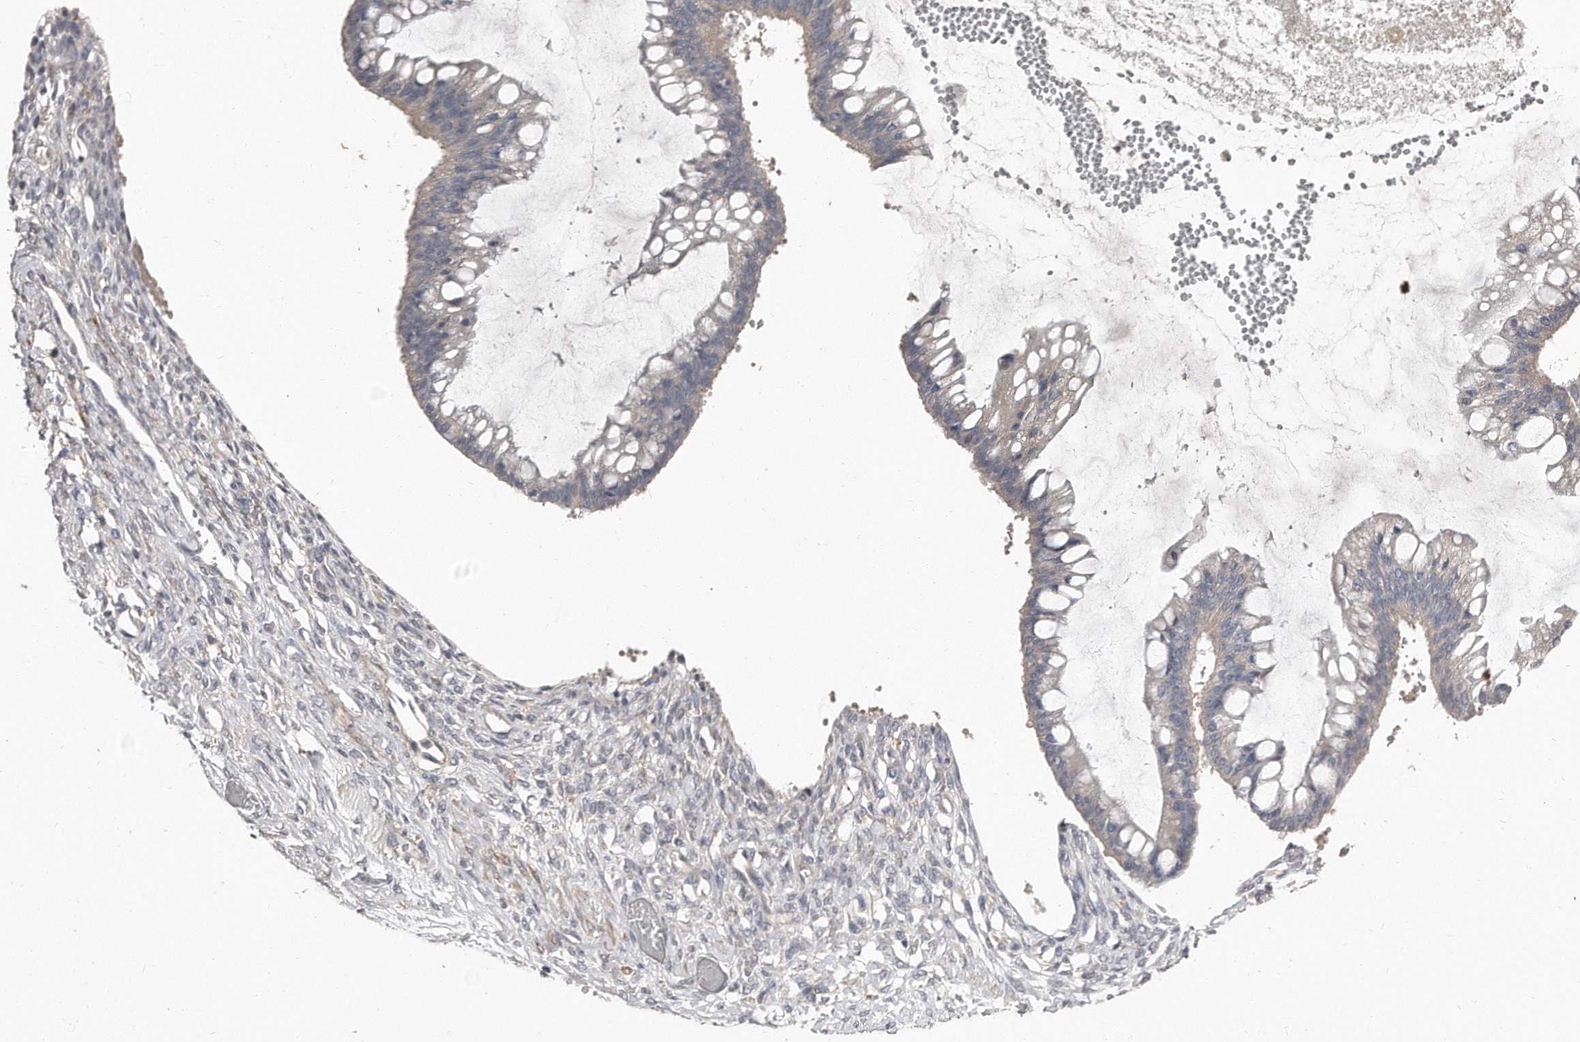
{"staining": {"intensity": "negative", "quantity": "none", "location": "none"}, "tissue": "ovarian cancer", "cell_type": "Tumor cells", "image_type": "cancer", "snomed": [{"axis": "morphology", "description": "Cystadenocarcinoma, mucinous, NOS"}, {"axis": "topography", "description": "Ovary"}], "caption": "DAB immunohistochemical staining of human ovarian cancer (mucinous cystadenocarcinoma) exhibits no significant positivity in tumor cells.", "gene": "LMOD1", "patient": {"sex": "female", "age": 73}}